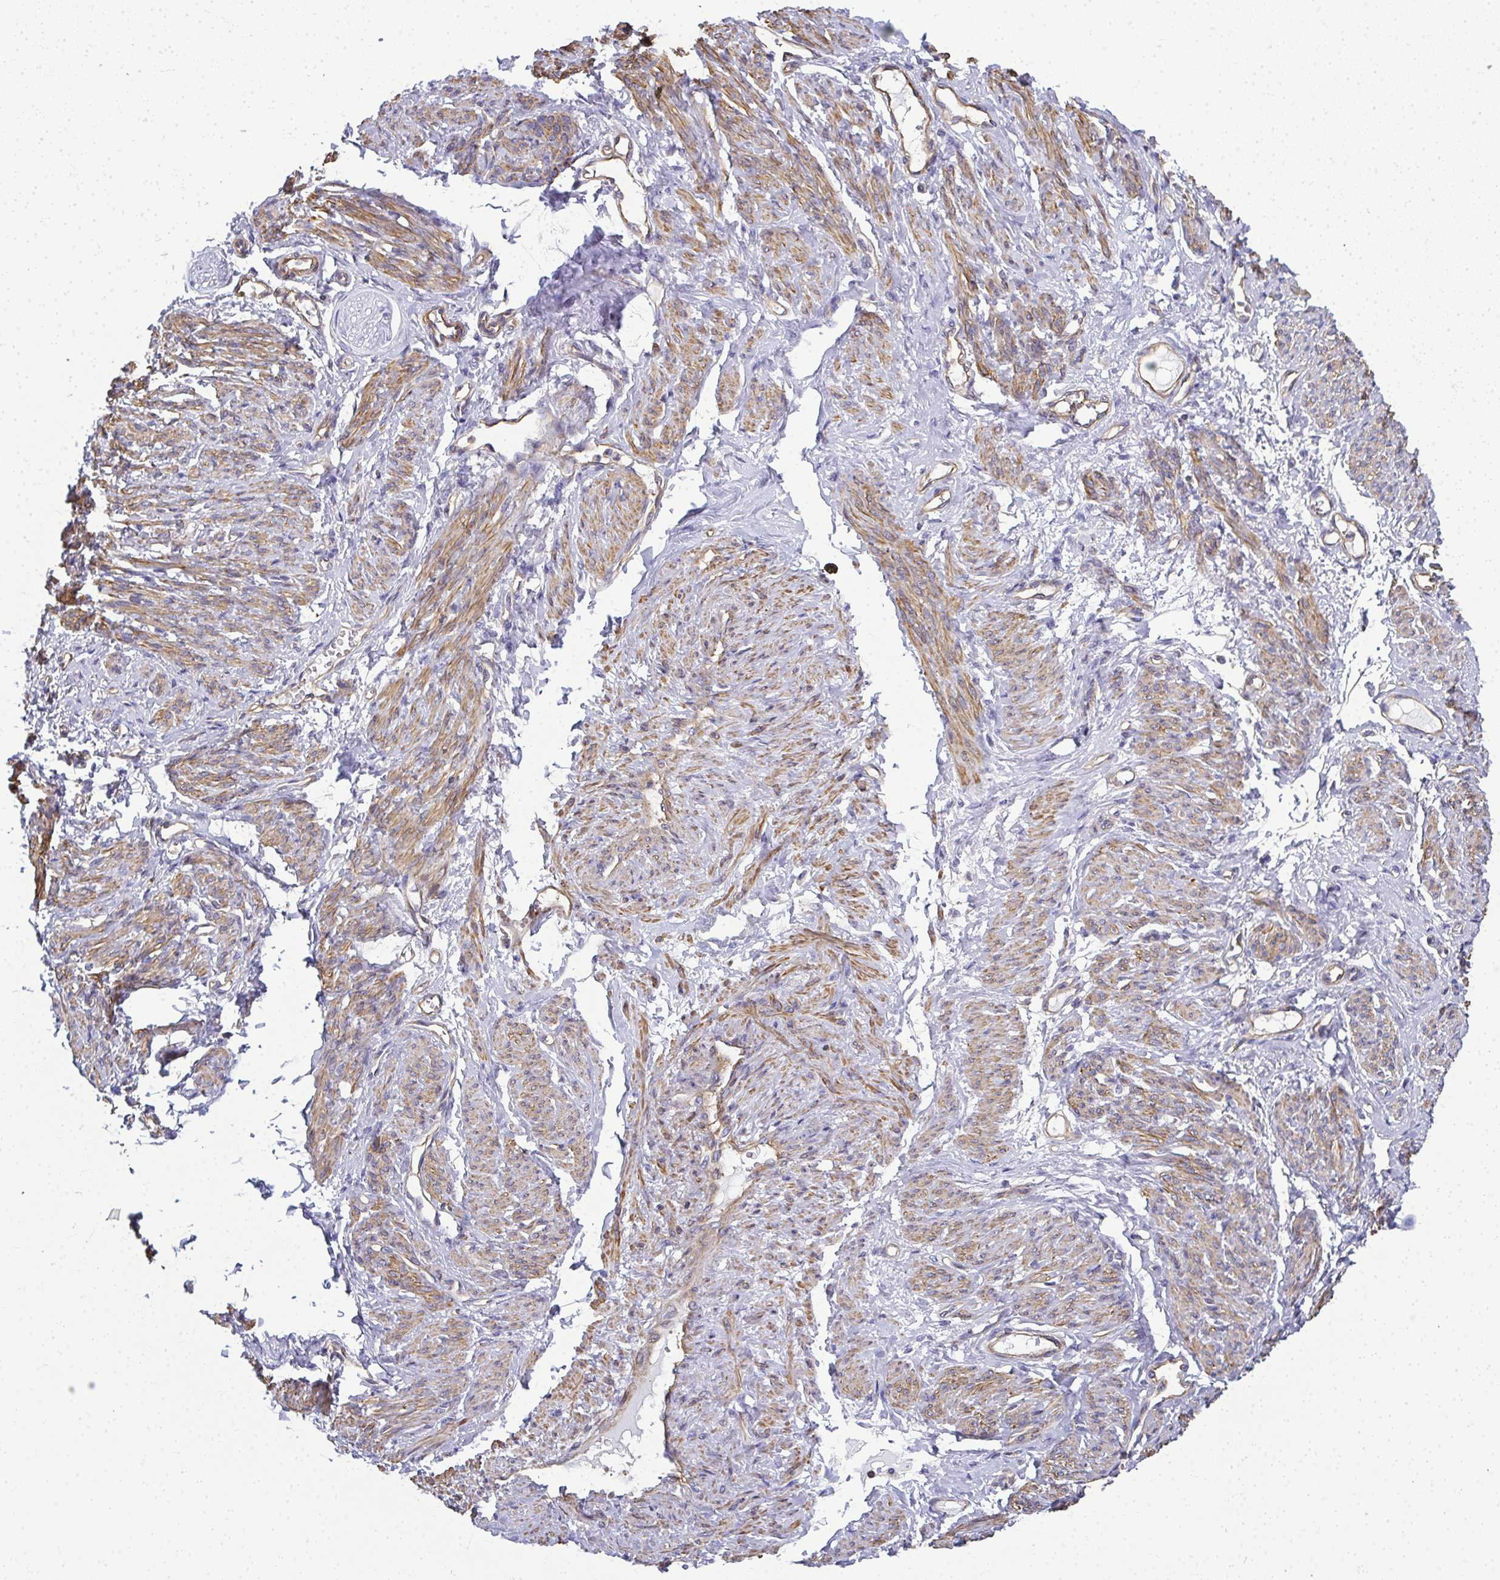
{"staining": {"intensity": "moderate", "quantity": ">75%", "location": "cytoplasmic/membranous"}, "tissue": "smooth muscle", "cell_type": "Smooth muscle cells", "image_type": "normal", "snomed": [{"axis": "morphology", "description": "Normal tissue, NOS"}, {"axis": "topography", "description": "Smooth muscle"}], "caption": "A micrograph of human smooth muscle stained for a protein demonstrates moderate cytoplasmic/membranous brown staining in smooth muscle cells. Using DAB (brown) and hematoxylin (blue) stains, captured at high magnification using brightfield microscopy.", "gene": "MYL1", "patient": {"sex": "female", "age": 65}}